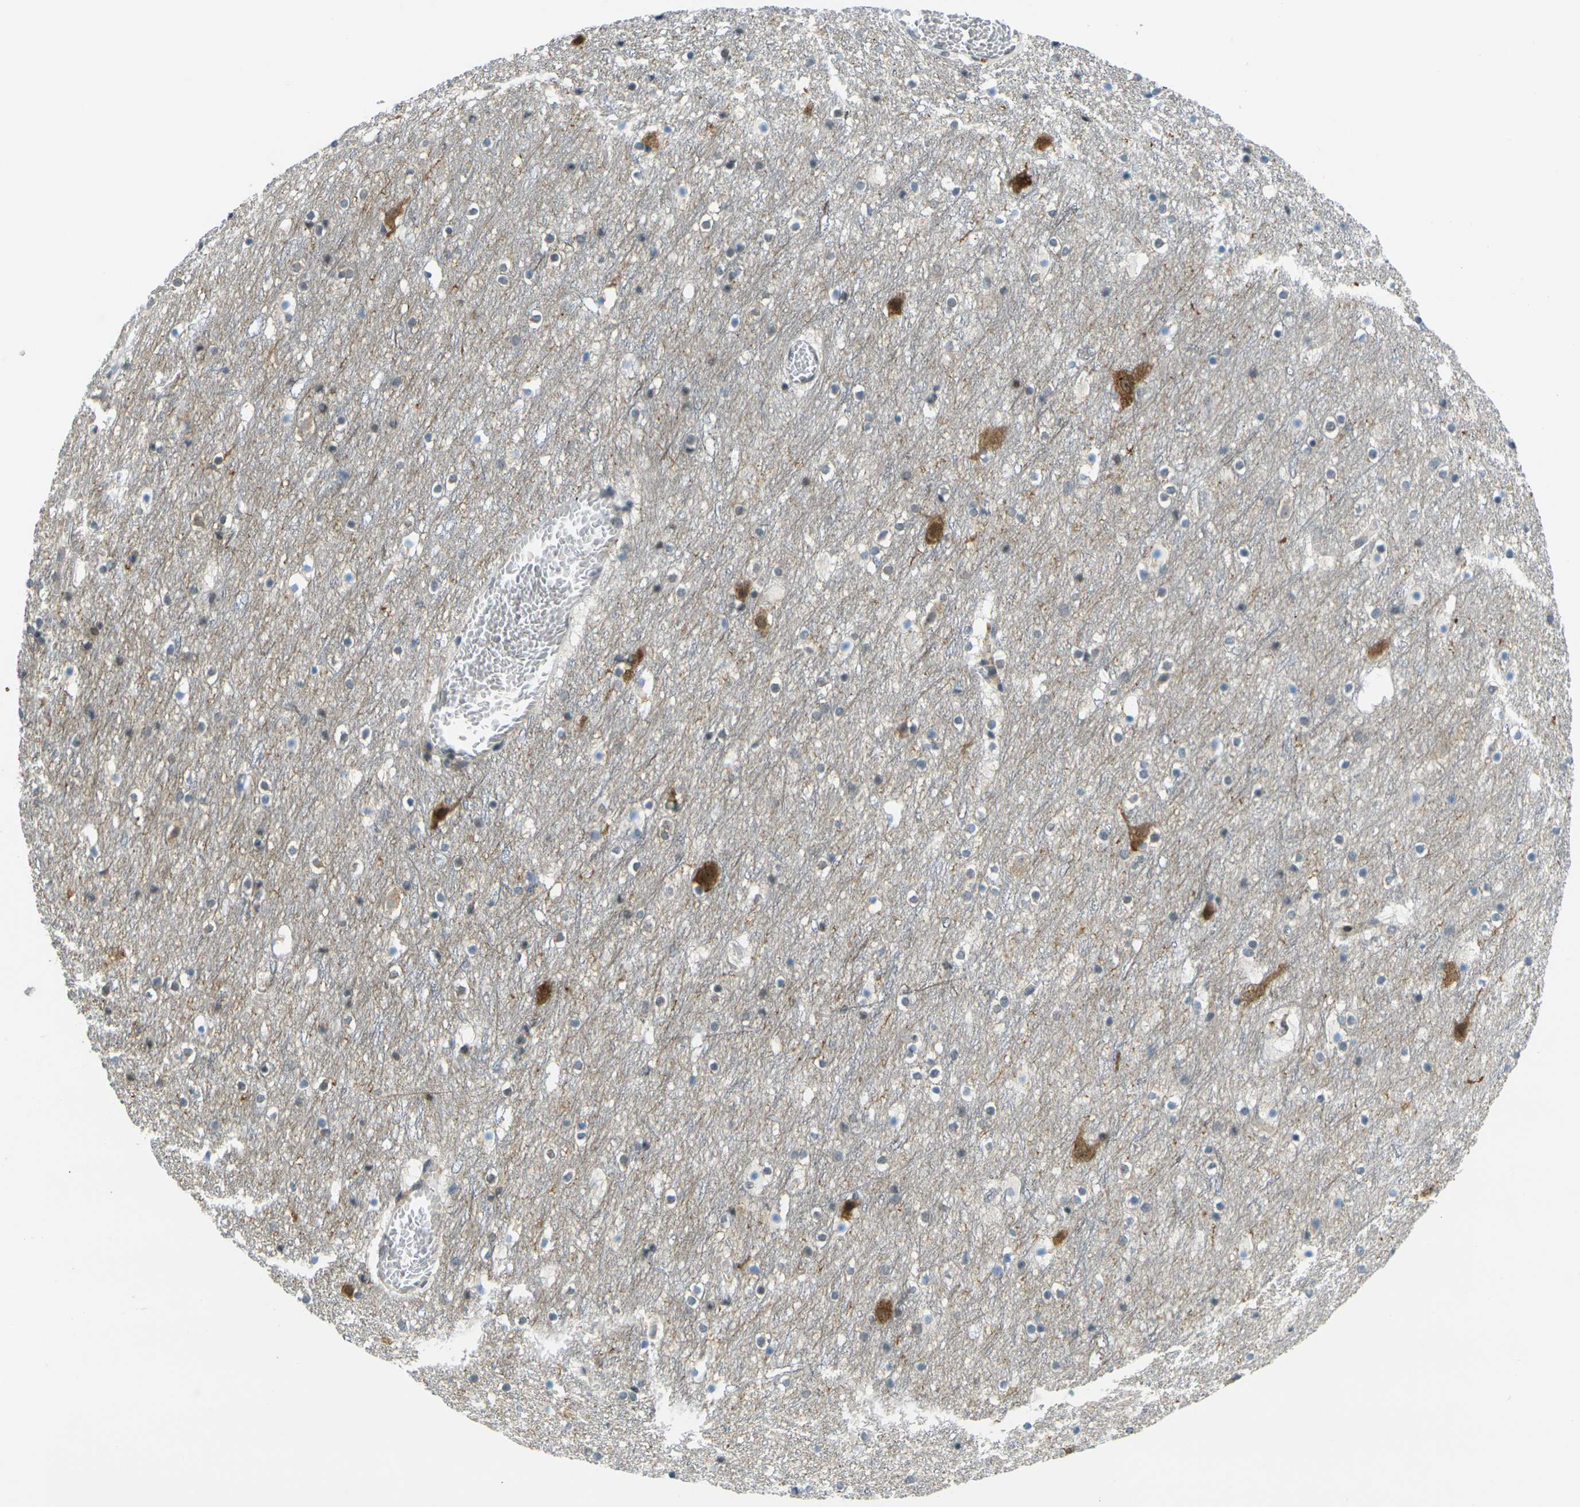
{"staining": {"intensity": "negative", "quantity": "none", "location": "none"}, "tissue": "cerebral cortex", "cell_type": "Endothelial cells", "image_type": "normal", "snomed": [{"axis": "morphology", "description": "Normal tissue, NOS"}, {"axis": "topography", "description": "Cerebral cortex"}], "caption": "This is an immunohistochemistry photomicrograph of unremarkable human cerebral cortex. There is no positivity in endothelial cells.", "gene": "KCTD10", "patient": {"sex": "male", "age": 45}}